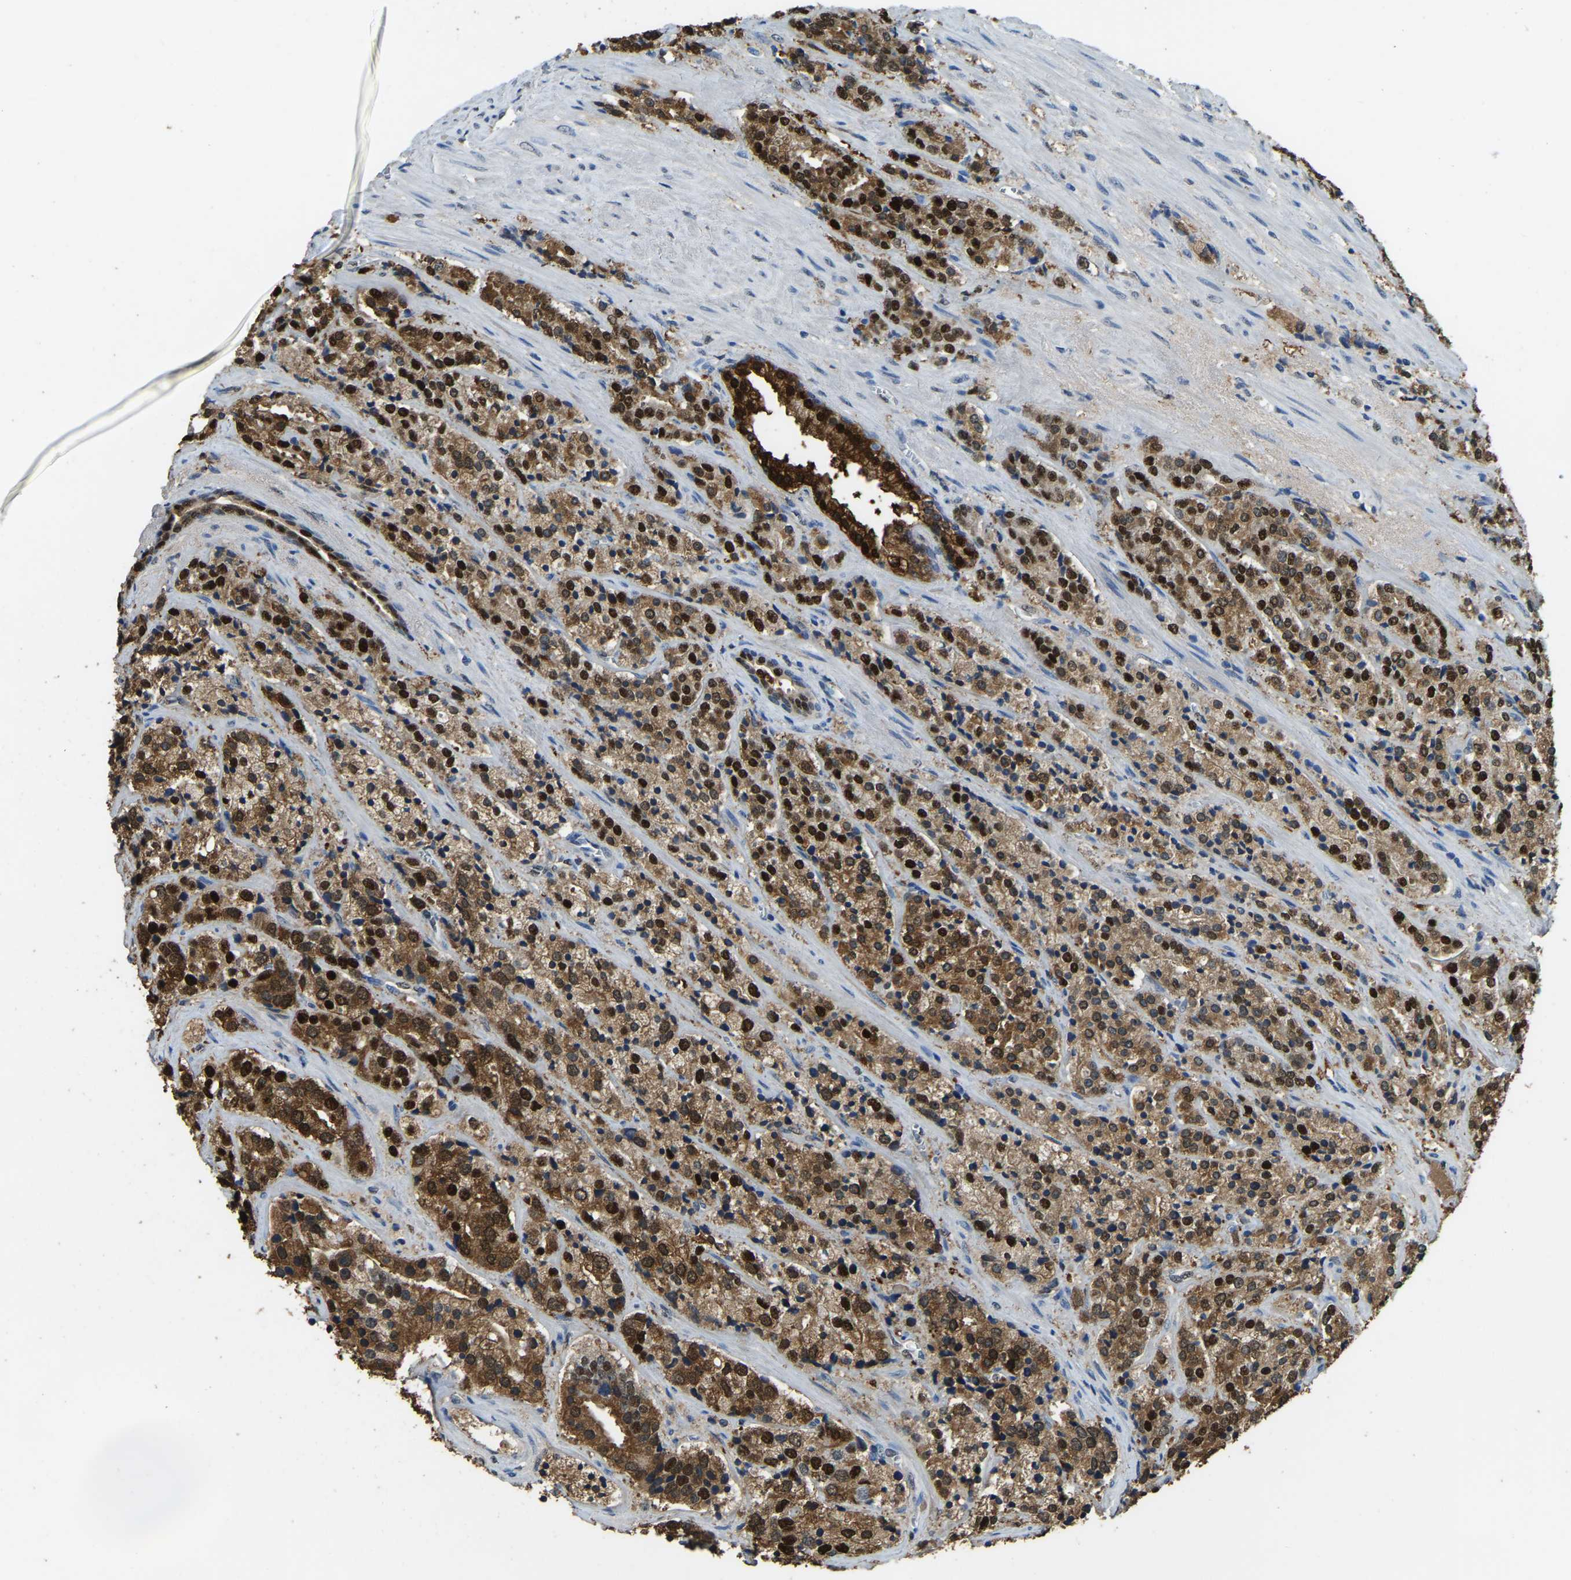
{"staining": {"intensity": "strong", "quantity": ">75%", "location": "cytoplasmic/membranous,nuclear"}, "tissue": "prostate cancer", "cell_type": "Tumor cells", "image_type": "cancer", "snomed": [{"axis": "morphology", "description": "Adenocarcinoma, High grade"}, {"axis": "topography", "description": "Prostate"}], "caption": "Prostate cancer (high-grade adenocarcinoma) was stained to show a protein in brown. There is high levels of strong cytoplasmic/membranous and nuclear staining in about >75% of tumor cells.", "gene": "NANS", "patient": {"sex": "male", "age": 71}}